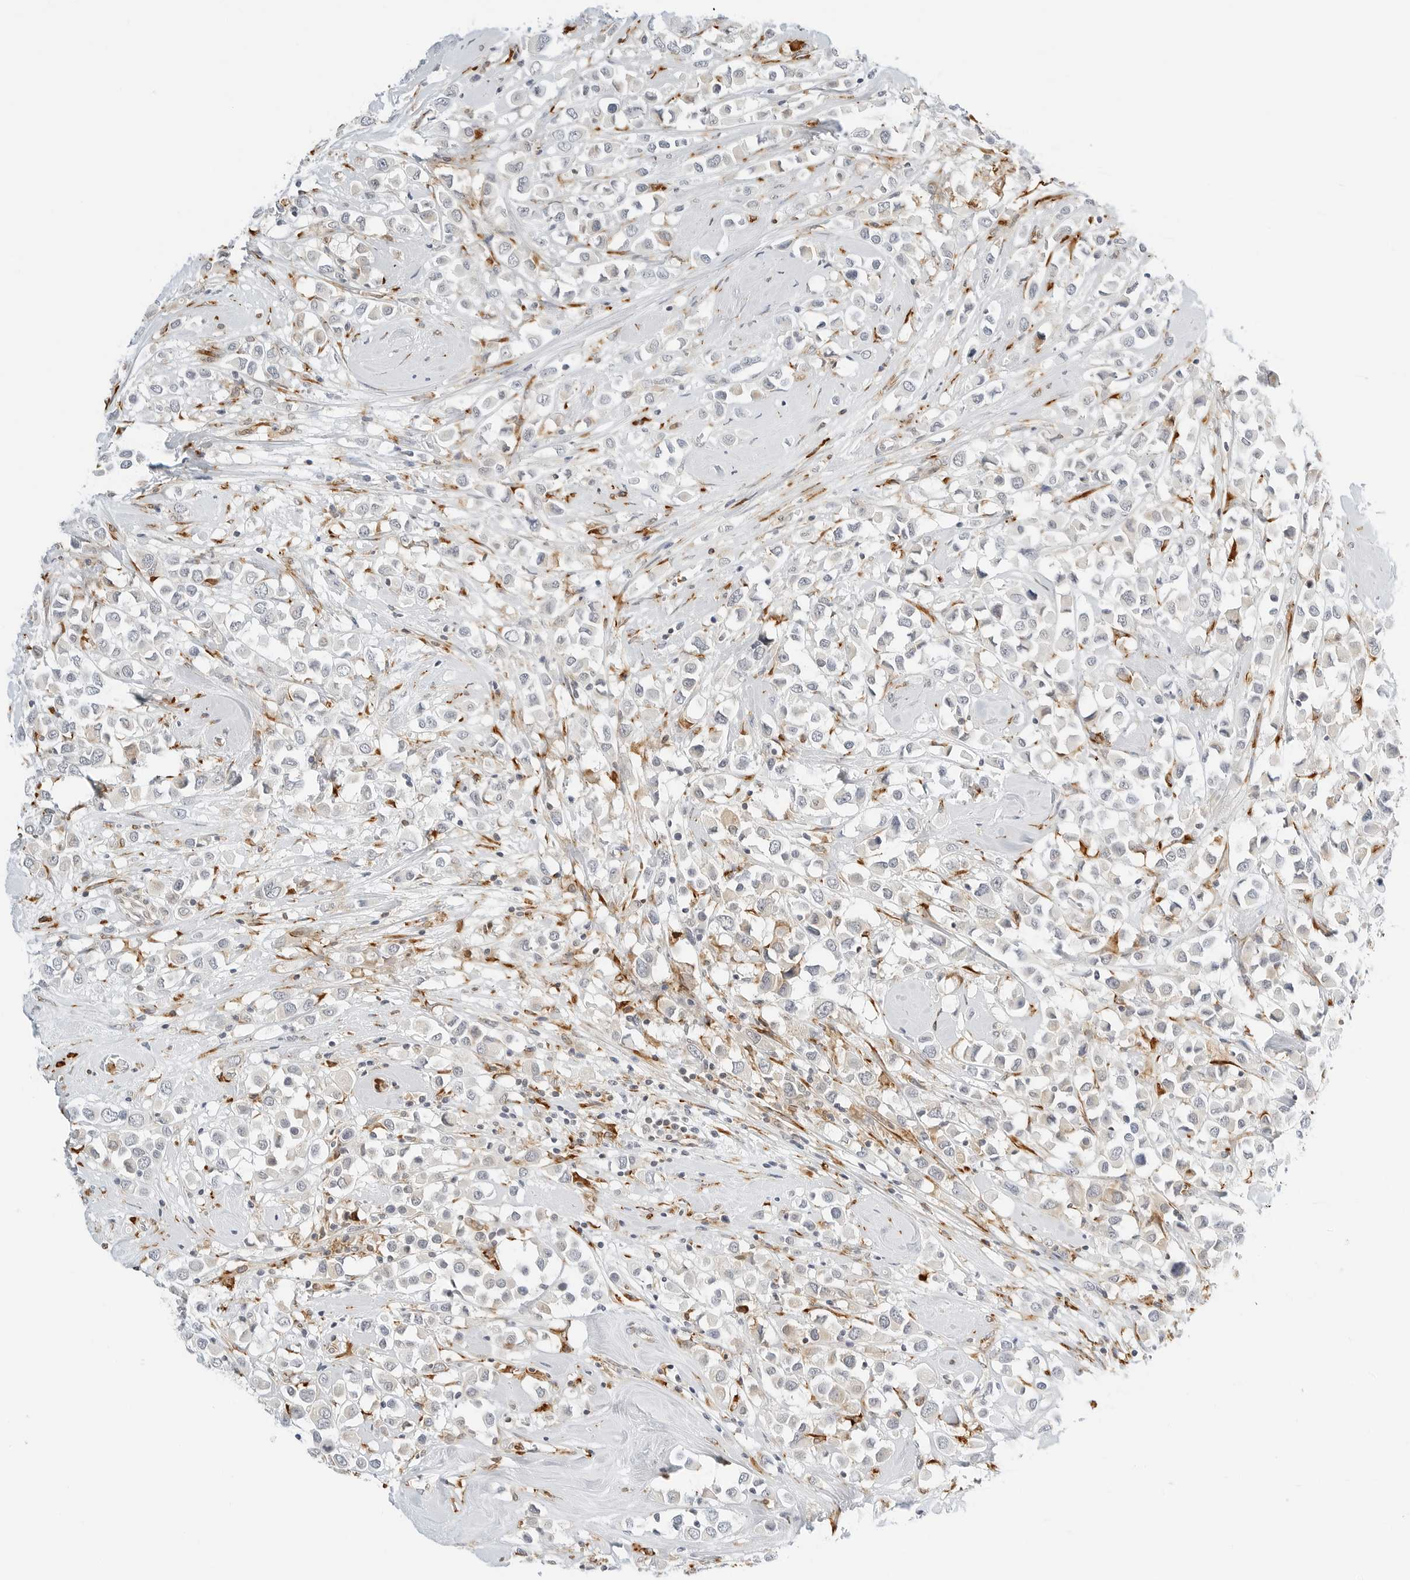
{"staining": {"intensity": "negative", "quantity": "none", "location": "none"}, "tissue": "breast cancer", "cell_type": "Tumor cells", "image_type": "cancer", "snomed": [{"axis": "morphology", "description": "Duct carcinoma"}, {"axis": "topography", "description": "Breast"}], "caption": "An image of breast intraductal carcinoma stained for a protein demonstrates no brown staining in tumor cells.", "gene": "THEM4", "patient": {"sex": "female", "age": 61}}